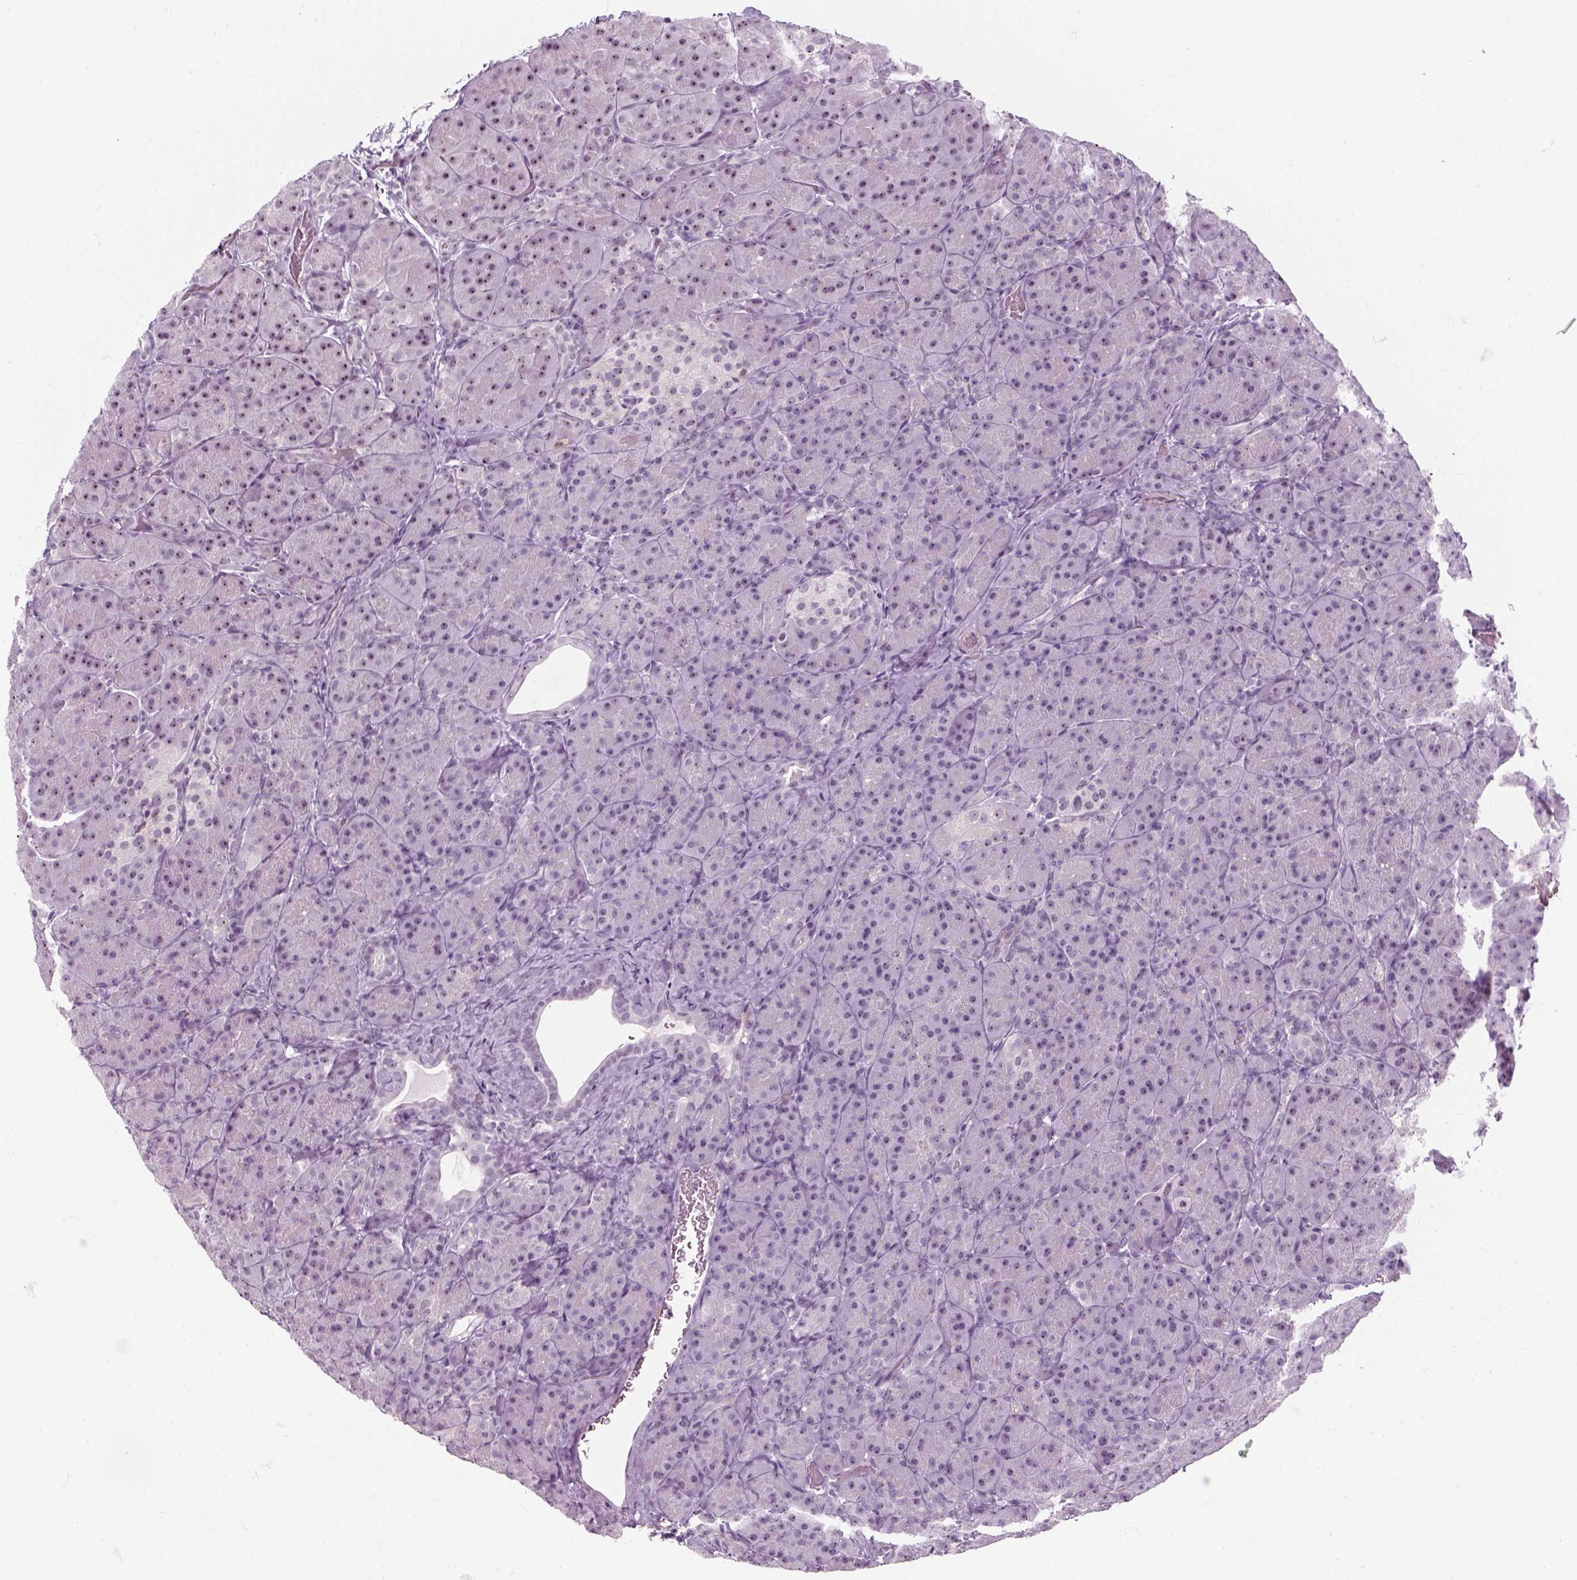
{"staining": {"intensity": "moderate", "quantity": "<25%", "location": "nuclear"}, "tissue": "pancreas", "cell_type": "Exocrine glandular cells", "image_type": "normal", "snomed": [{"axis": "morphology", "description": "Normal tissue, NOS"}, {"axis": "topography", "description": "Pancreas"}], "caption": "The immunohistochemical stain highlights moderate nuclear expression in exocrine glandular cells of unremarkable pancreas. The staining was performed using DAB, with brown indicating positive protein expression. Nuclei are stained blue with hematoxylin.", "gene": "ZNF865", "patient": {"sex": "male", "age": 57}}